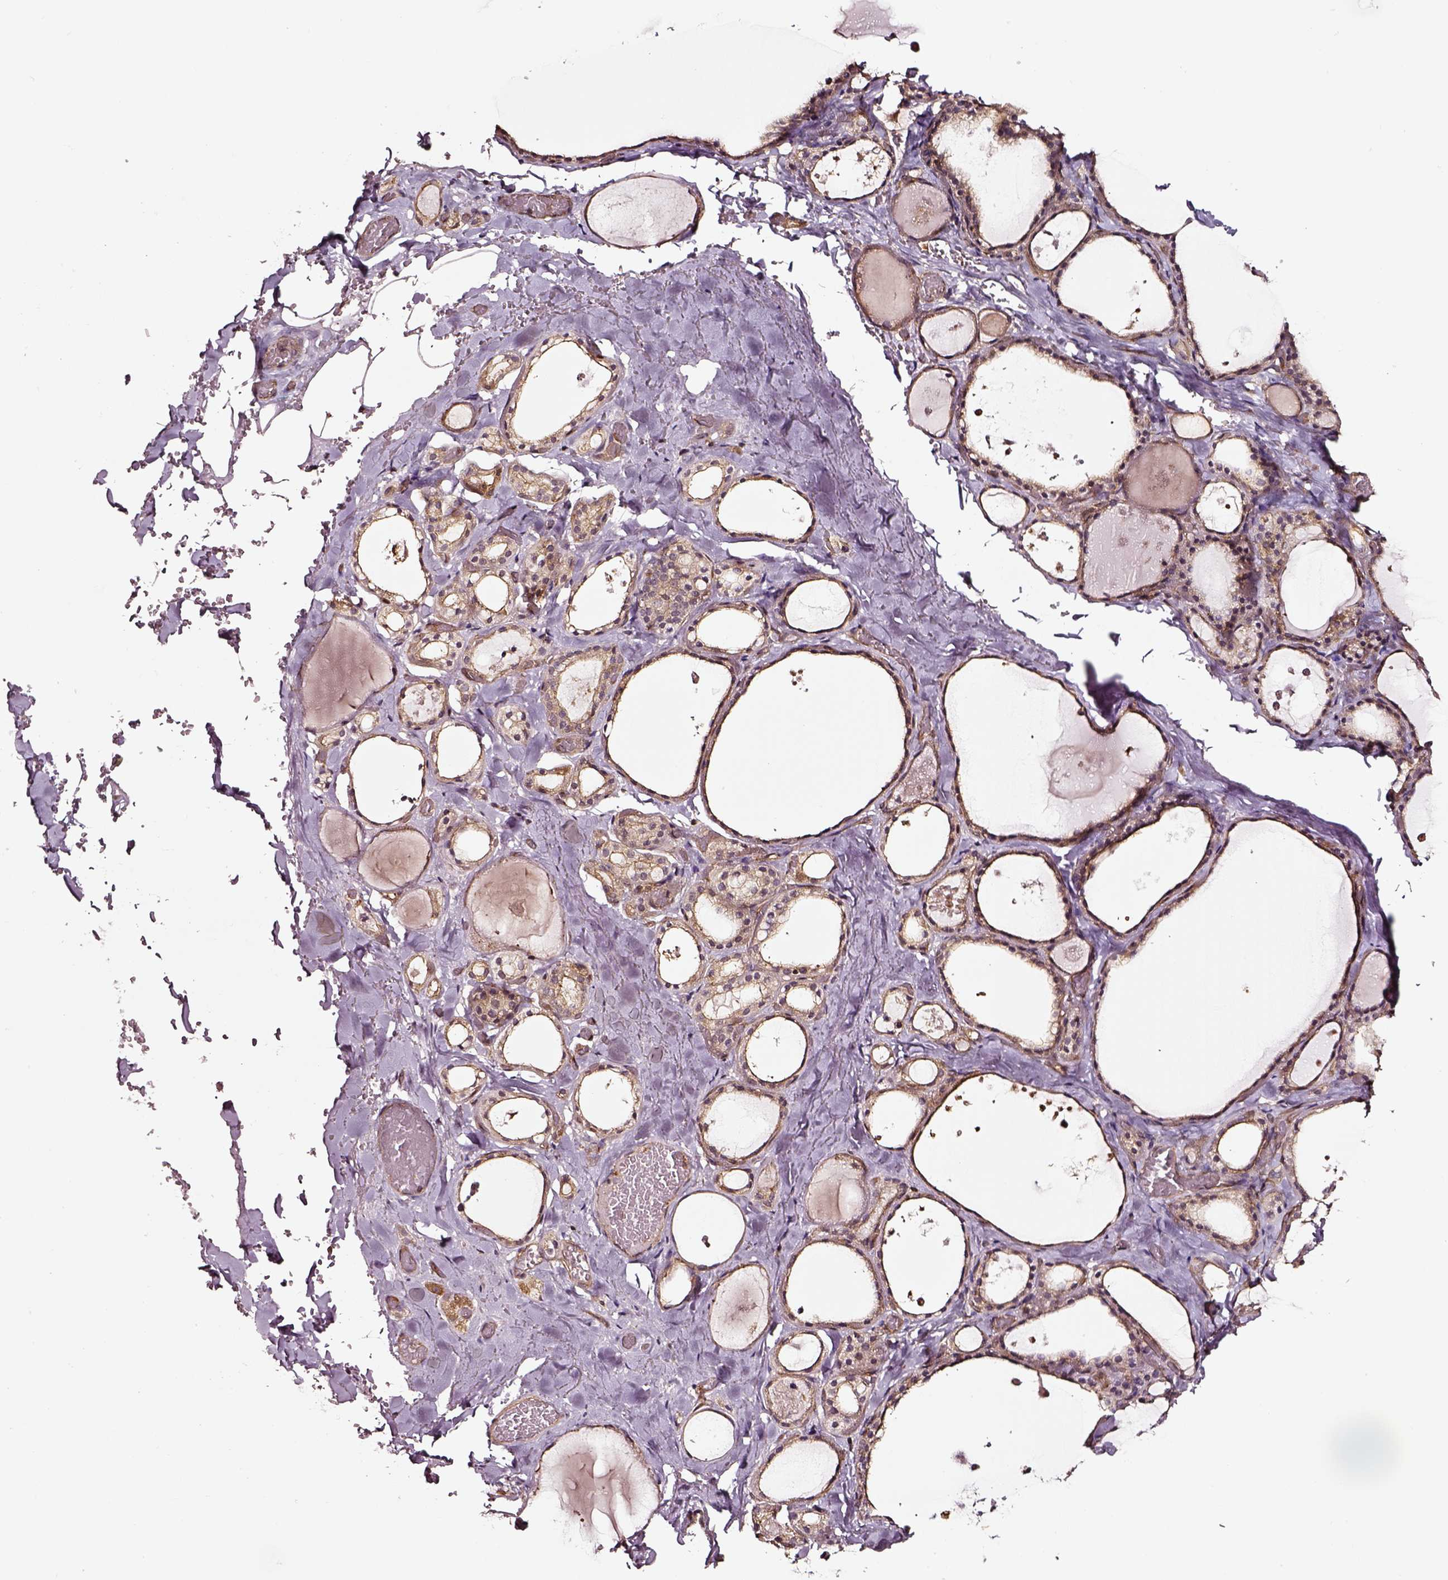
{"staining": {"intensity": "moderate", "quantity": ">75%", "location": "cytoplasmic/membranous"}, "tissue": "thyroid gland", "cell_type": "Glandular cells", "image_type": "normal", "snomed": [{"axis": "morphology", "description": "Normal tissue, NOS"}, {"axis": "topography", "description": "Thyroid gland"}], "caption": "Glandular cells demonstrate medium levels of moderate cytoplasmic/membranous expression in about >75% of cells in normal human thyroid gland.", "gene": "RASSF5", "patient": {"sex": "male", "age": 56}}